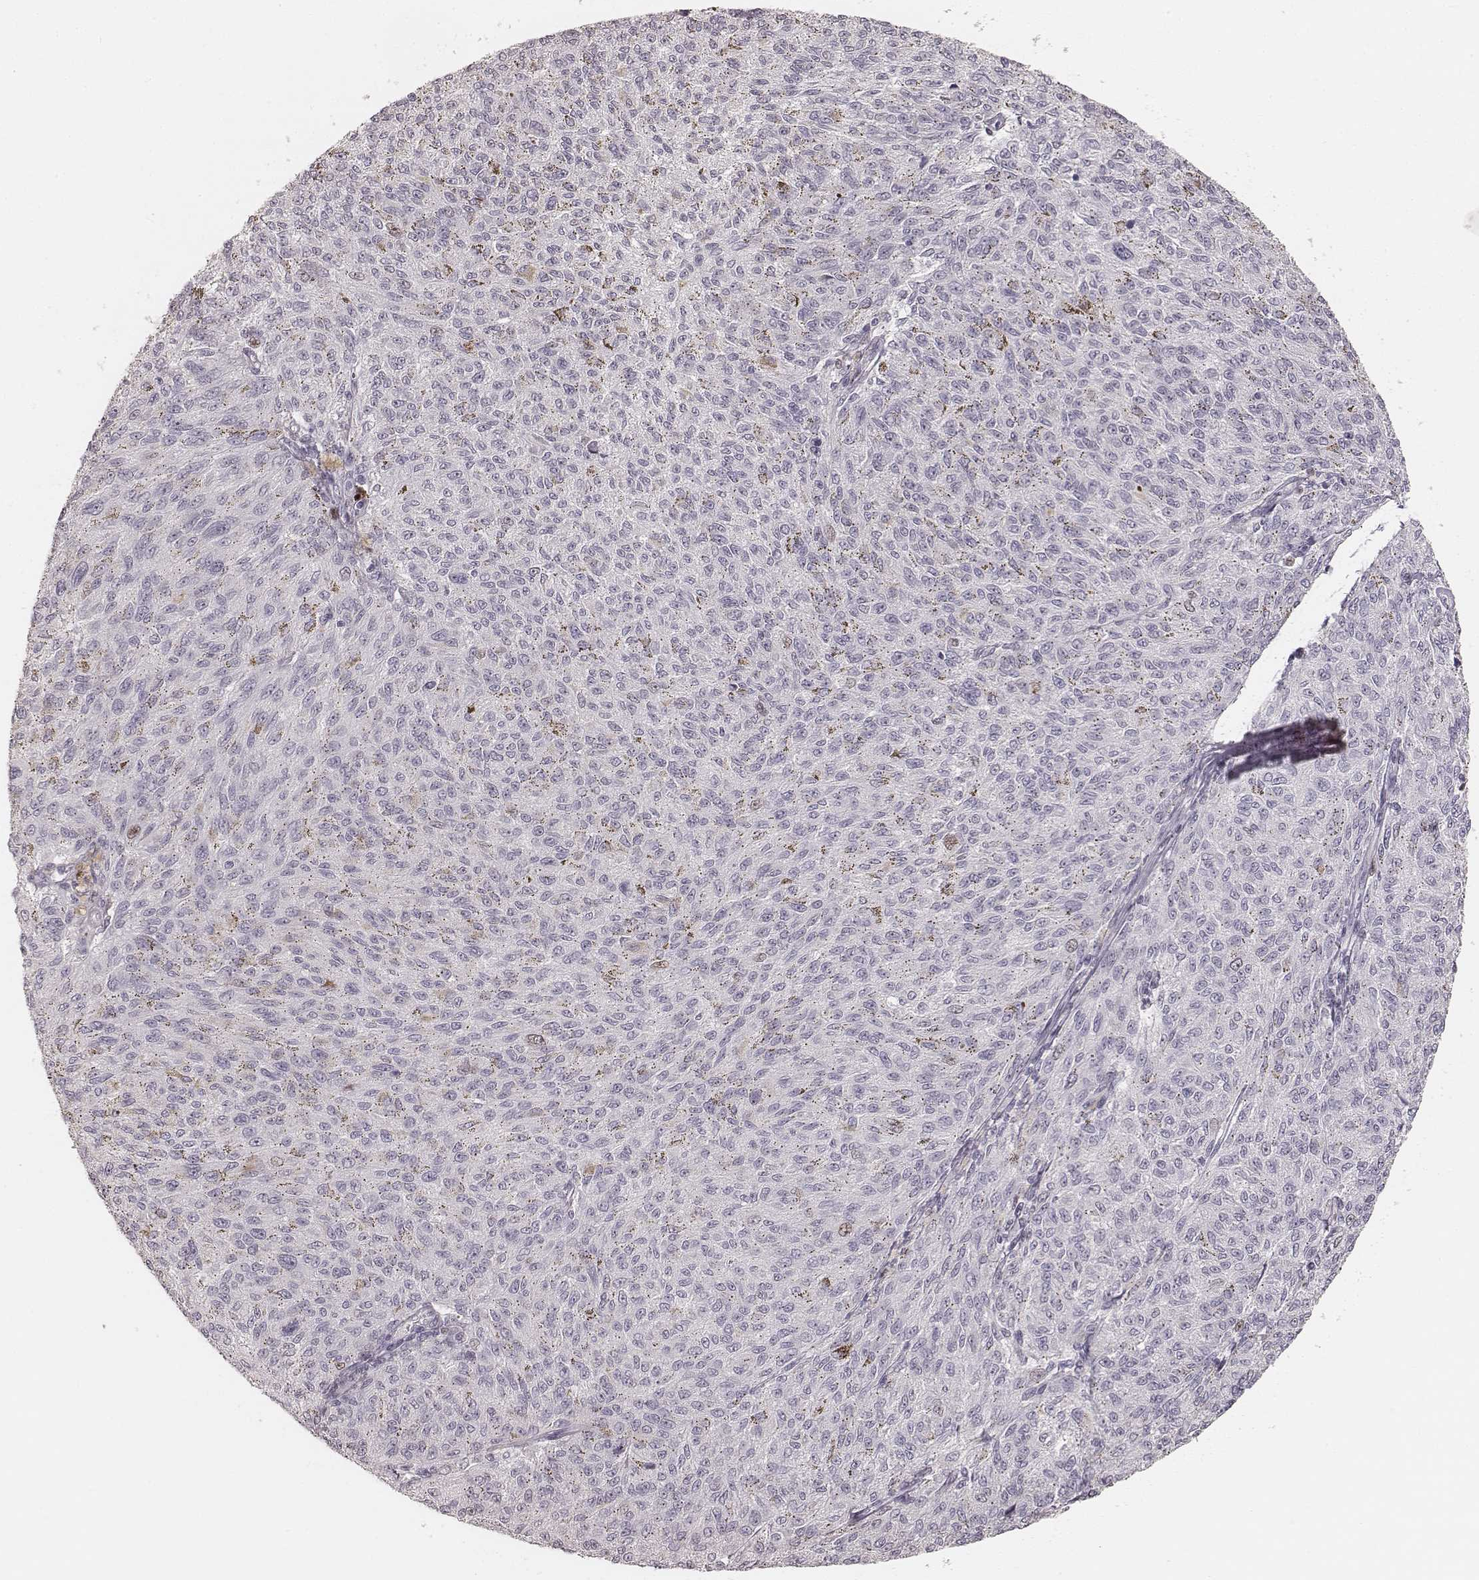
{"staining": {"intensity": "negative", "quantity": "none", "location": "none"}, "tissue": "melanoma", "cell_type": "Tumor cells", "image_type": "cancer", "snomed": [{"axis": "morphology", "description": "Malignant melanoma, NOS"}, {"axis": "topography", "description": "Skin"}], "caption": "This is an immunohistochemistry histopathology image of human melanoma. There is no staining in tumor cells.", "gene": "TEX37", "patient": {"sex": "female", "age": 72}}